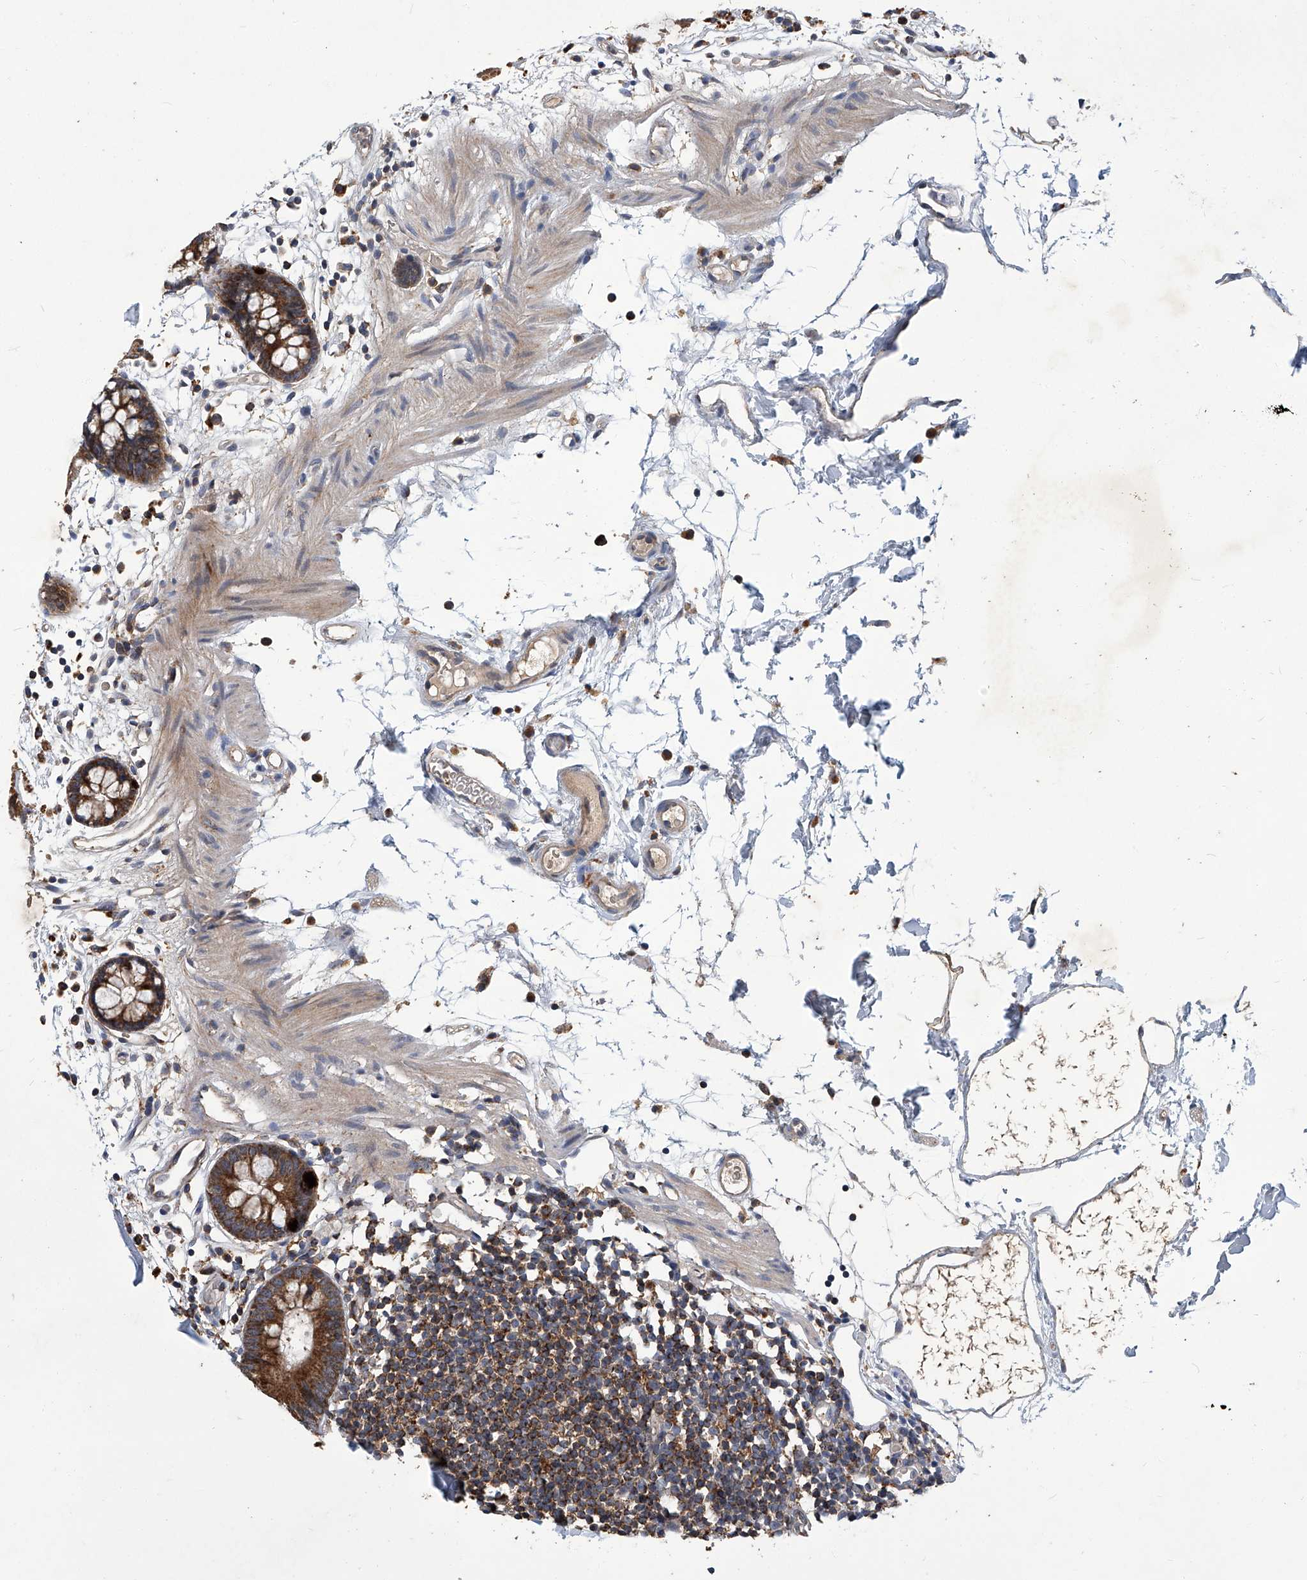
{"staining": {"intensity": "weak", "quantity": ">75%", "location": "cytoplasmic/membranous"}, "tissue": "colon", "cell_type": "Endothelial cells", "image_type": "normal", "snomed": [{"axis": "morphology", "description": "Normal tissue, NOS"}, {"axis": "topography", "description": "Colon"}], "caption": "Colon stained for a protein (brown) displays weak cytoplasmic/membranous positive positivity in about >75% of endothelial cells.", "gene": "TNFRSF13B", "patient": {"sex": "male", "age": 56}}